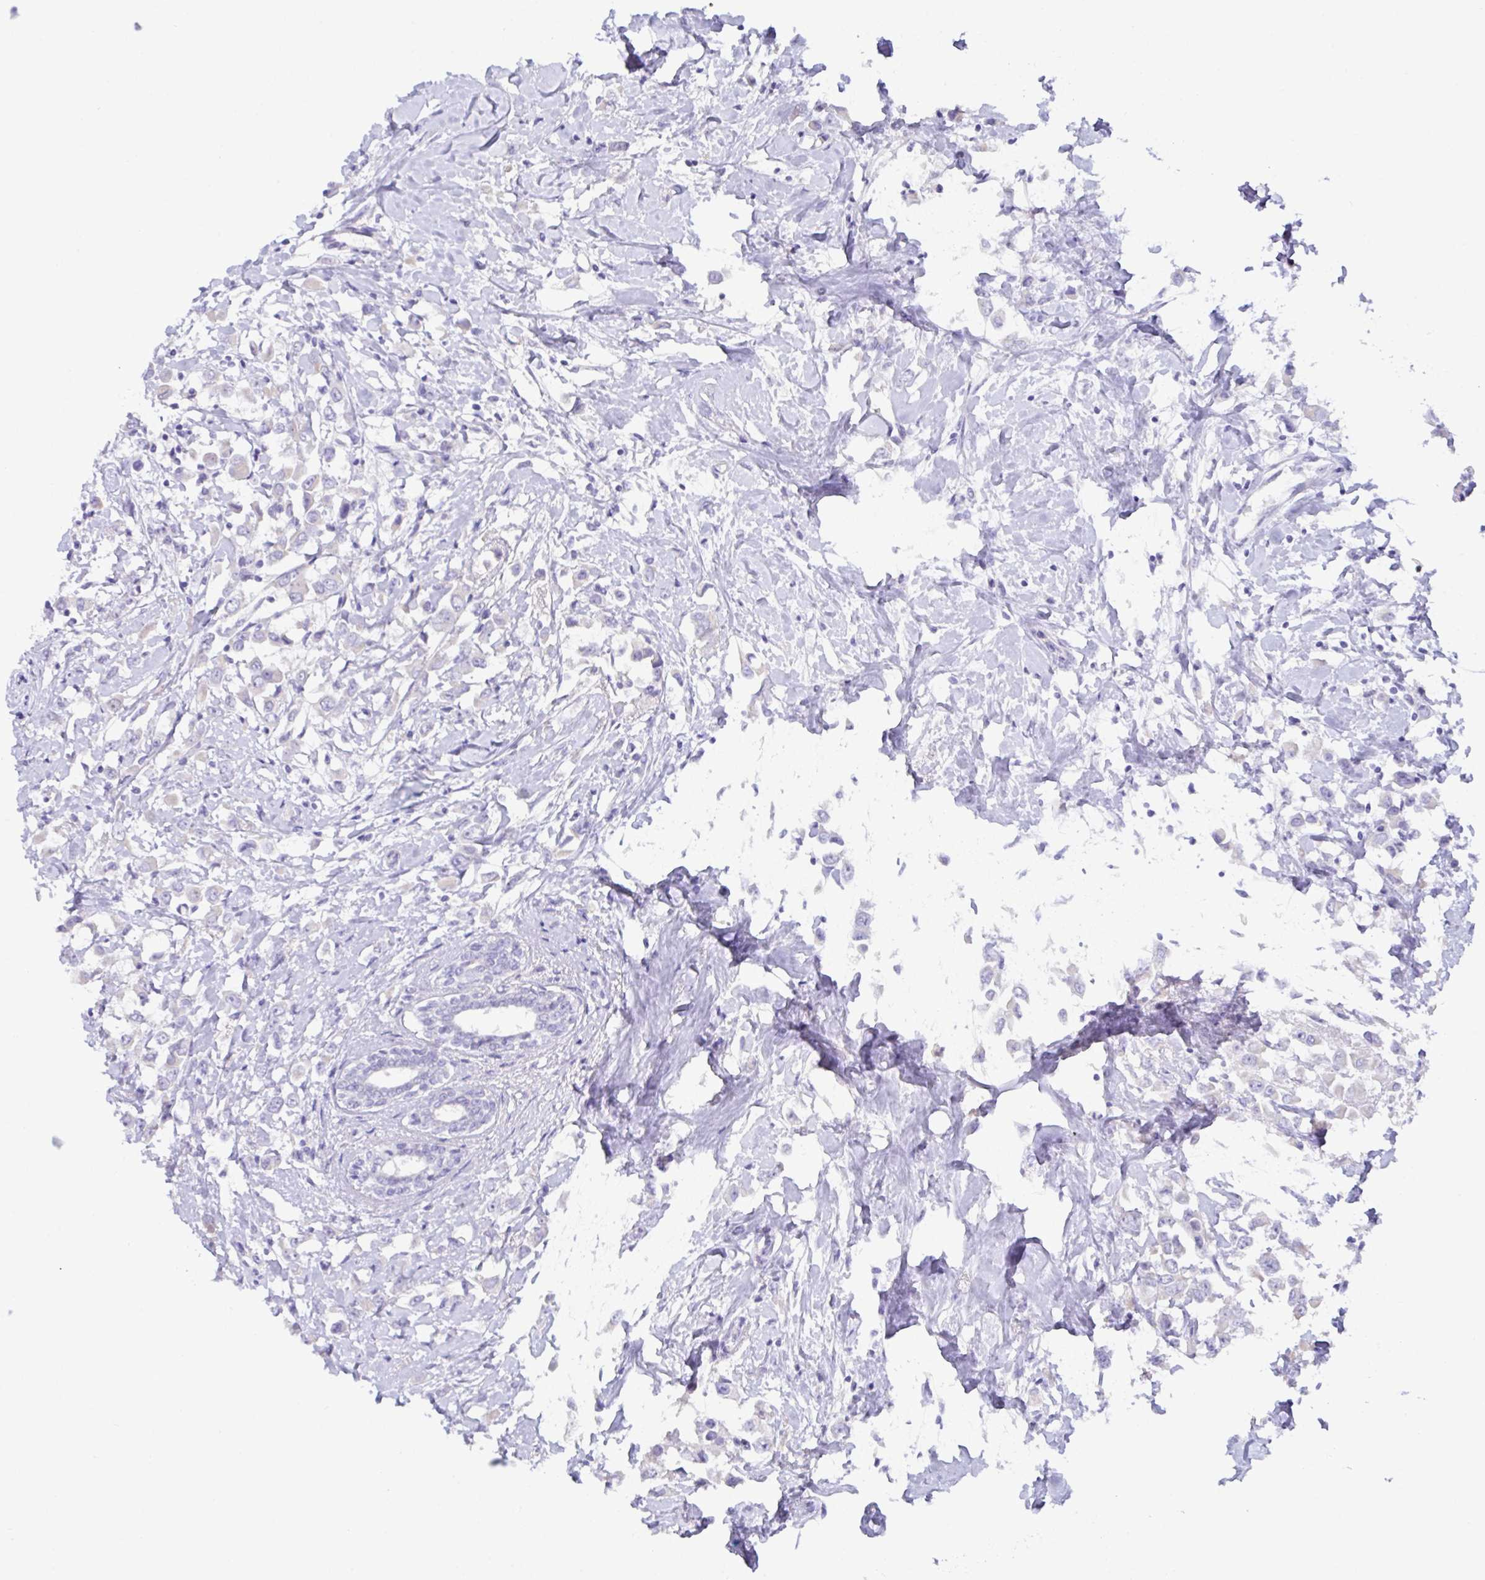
{"staining": {"intensity": "negative", "quantity": "none", "location": "none"}, "tissue": "breast cancer", "cell_type": "Tumor cells", "image_type": "cancer", "snomed": [{"axis": "morphology", "description": "Duct carcinoma"}, {"axis": "topography", "description": "Breast"}], "caption": "DAB immunohistochemical staining of human breast cancer (infiltrating ductal carcinoma) exhibits no significant expression in tumor cells. Nuclei are stained in blue.", "gene": "MED11", "patient": {"sex": "female", "age": 61}}